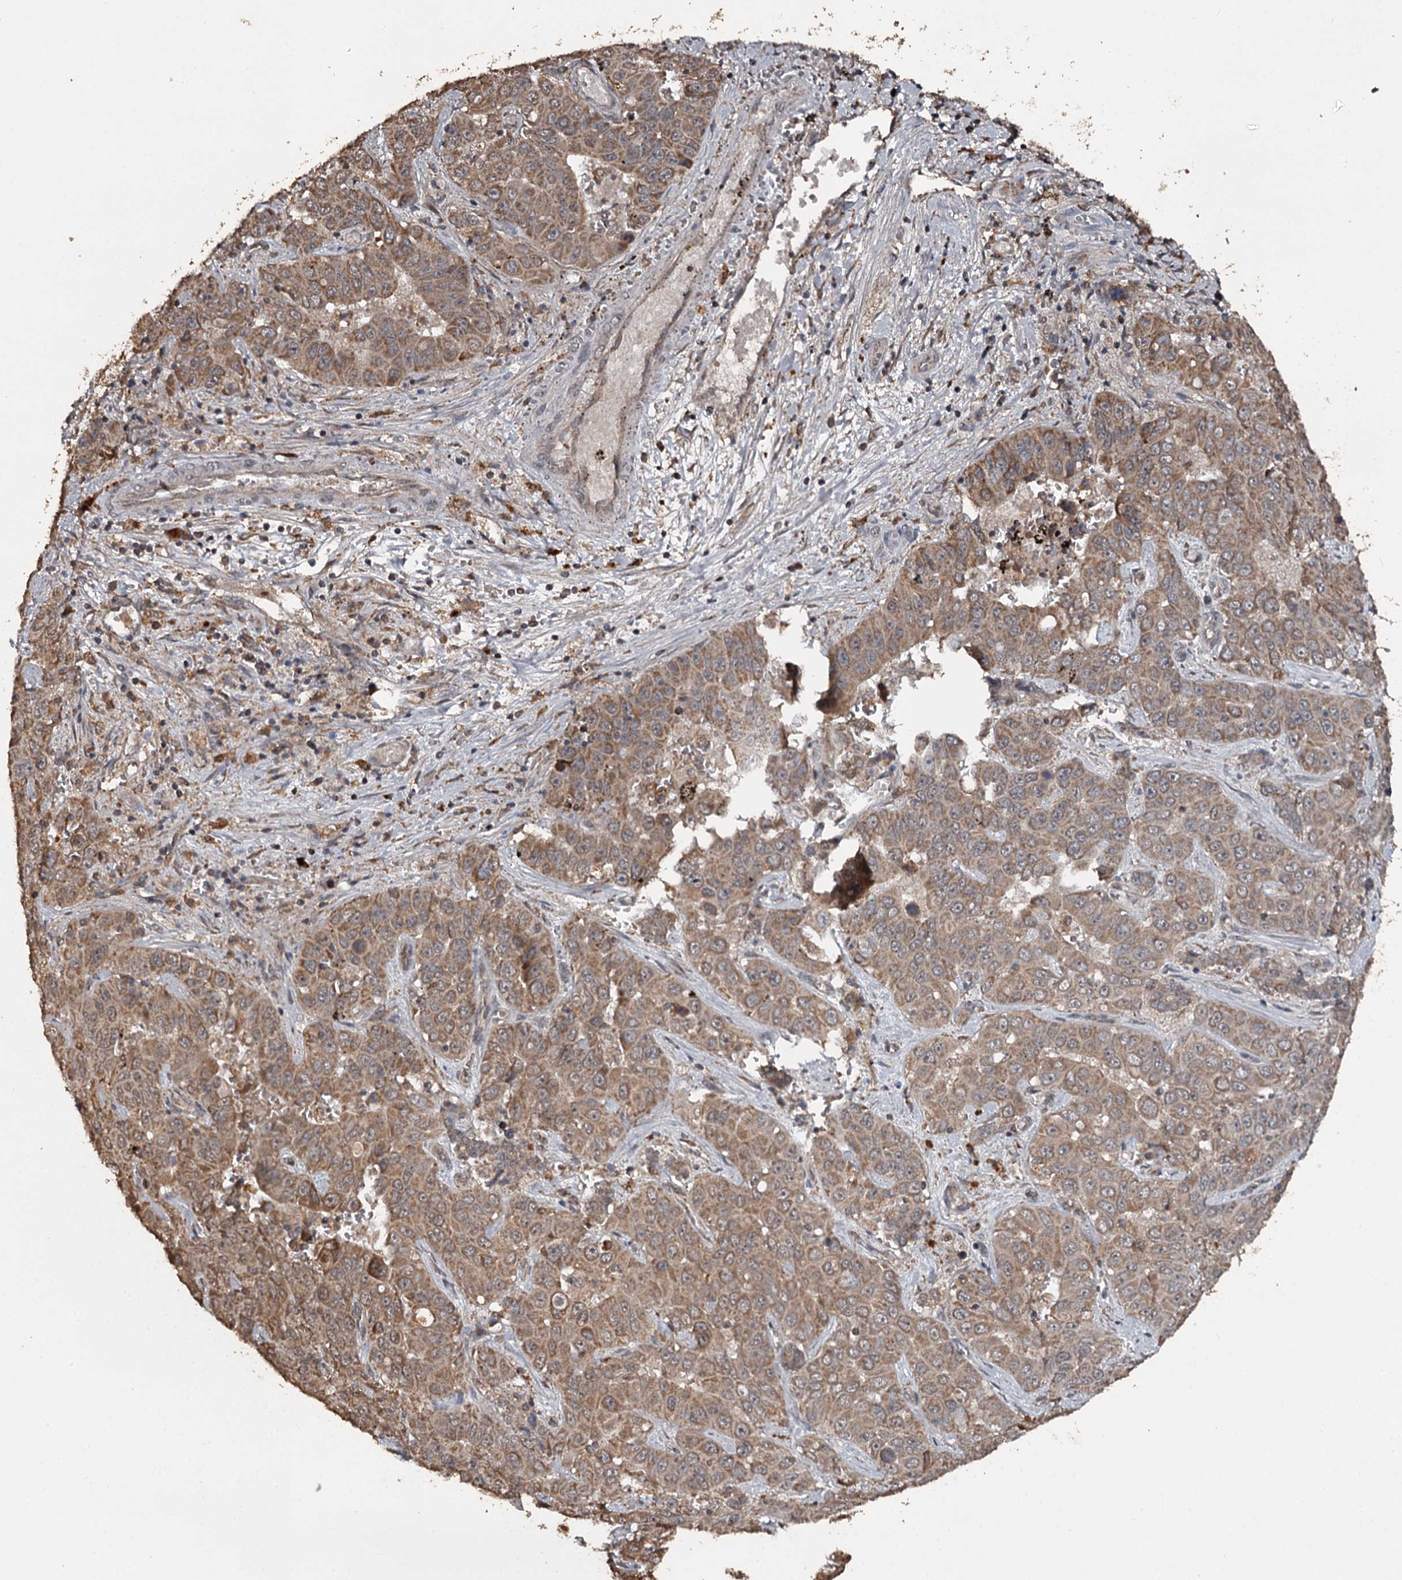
{"staining": {"intensity": "moderate", "quantity": ">75%", "location": "cytoplasmic/membranous"}, "tissue": "liver cancer", "cell_type": "Tumor cells", "image_type": "cancer", "snomed": [{"axis": "morphology", "description": "Cholangiocarcinoma"}, {"axis": "topography", "description": "Liver"}], "caption": "Cholangiocarcinoma (liver) tissue reveals moderate cytoplasmic/membranous staining in approximately >75% of tumor cells", "gene": "WIPI1", "patient": {"sex": "female", "age": 52}}